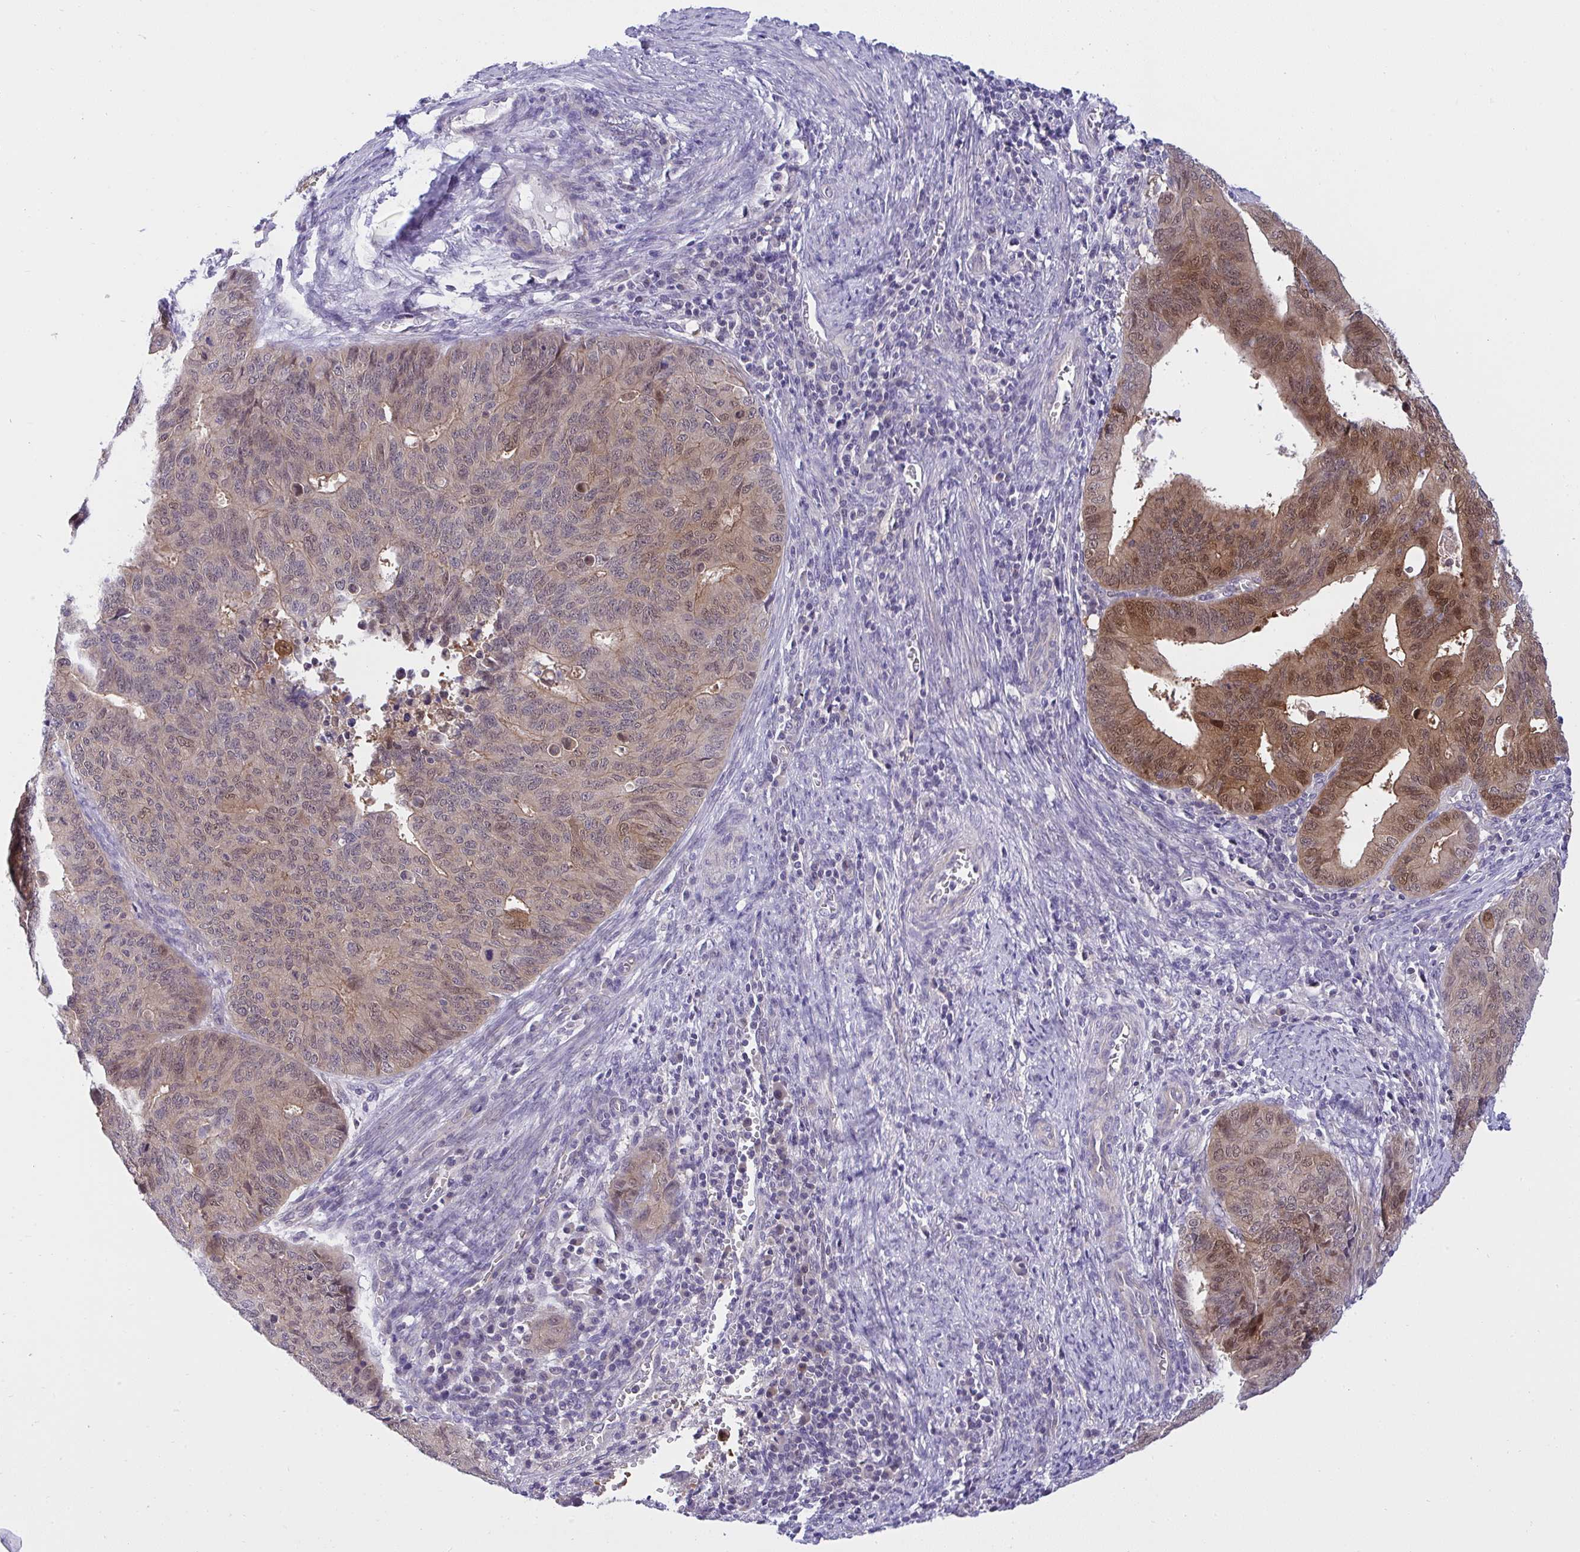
{"staining": {"intensity": "moderate", "quantity": ">75%", "location": "cytoplasmic/membranous,nuclear"}, "tissue": "endometrial cancer", "cell_type": "Tumor cells", "image_type": "cancer", "snomed": [{"axis": "morphology", "description": "Adenocarcinoma, NOS"}, {"axis": "topography", "description": "Endometrium"}], "caption": "Immunohistochemical staining of human adenocarcinoma (endometrial) displays medium levels of moderate cytoplasmic/membranous and nuclear protein staining in approximately >75% of tumor cells.", "gene": "HOXD12", "patient": {"sex": "female", "age": 65}}